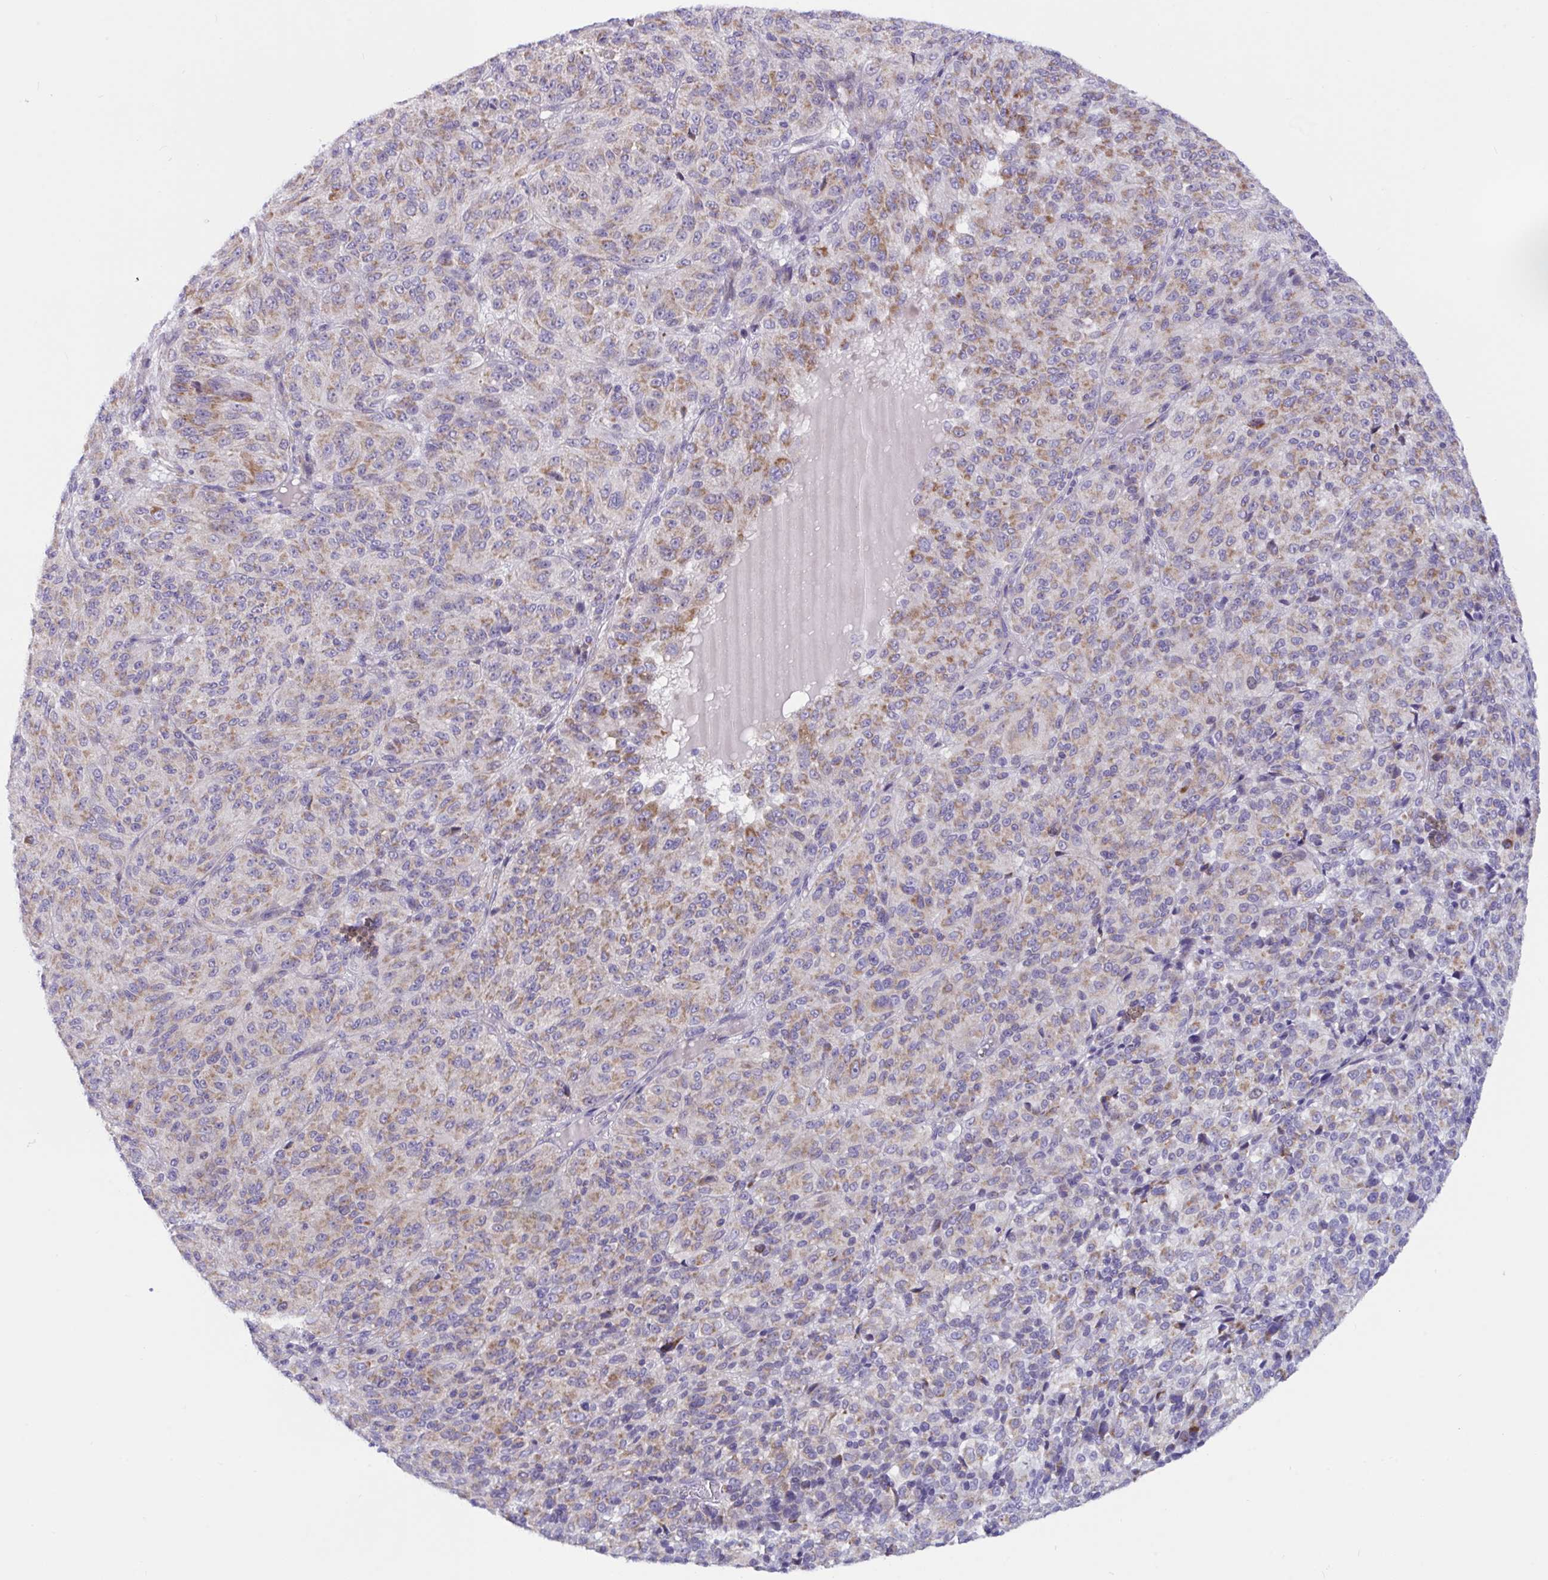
{"staining": {"intensity": "moderate", "quantity": "25%-75%", "location": "cytoplasmic/membranous"}, "tissue": "melanoma", "cell_type": "Tumor cells", "image_type": "cancer", "snomed": [{"axis": "morphology", "description": "Malignant melanoma, Metastatic site"}, {"axis": "topography", "description": "Brain"}], "caption": "IHC of human melanoma exhibits medium levels of moderate cytoplasmic/membranous expression in approximately 25%-75% of tumor cells.", "gene": "DTX3", "patient": {"sex": "female", "age": 56}}